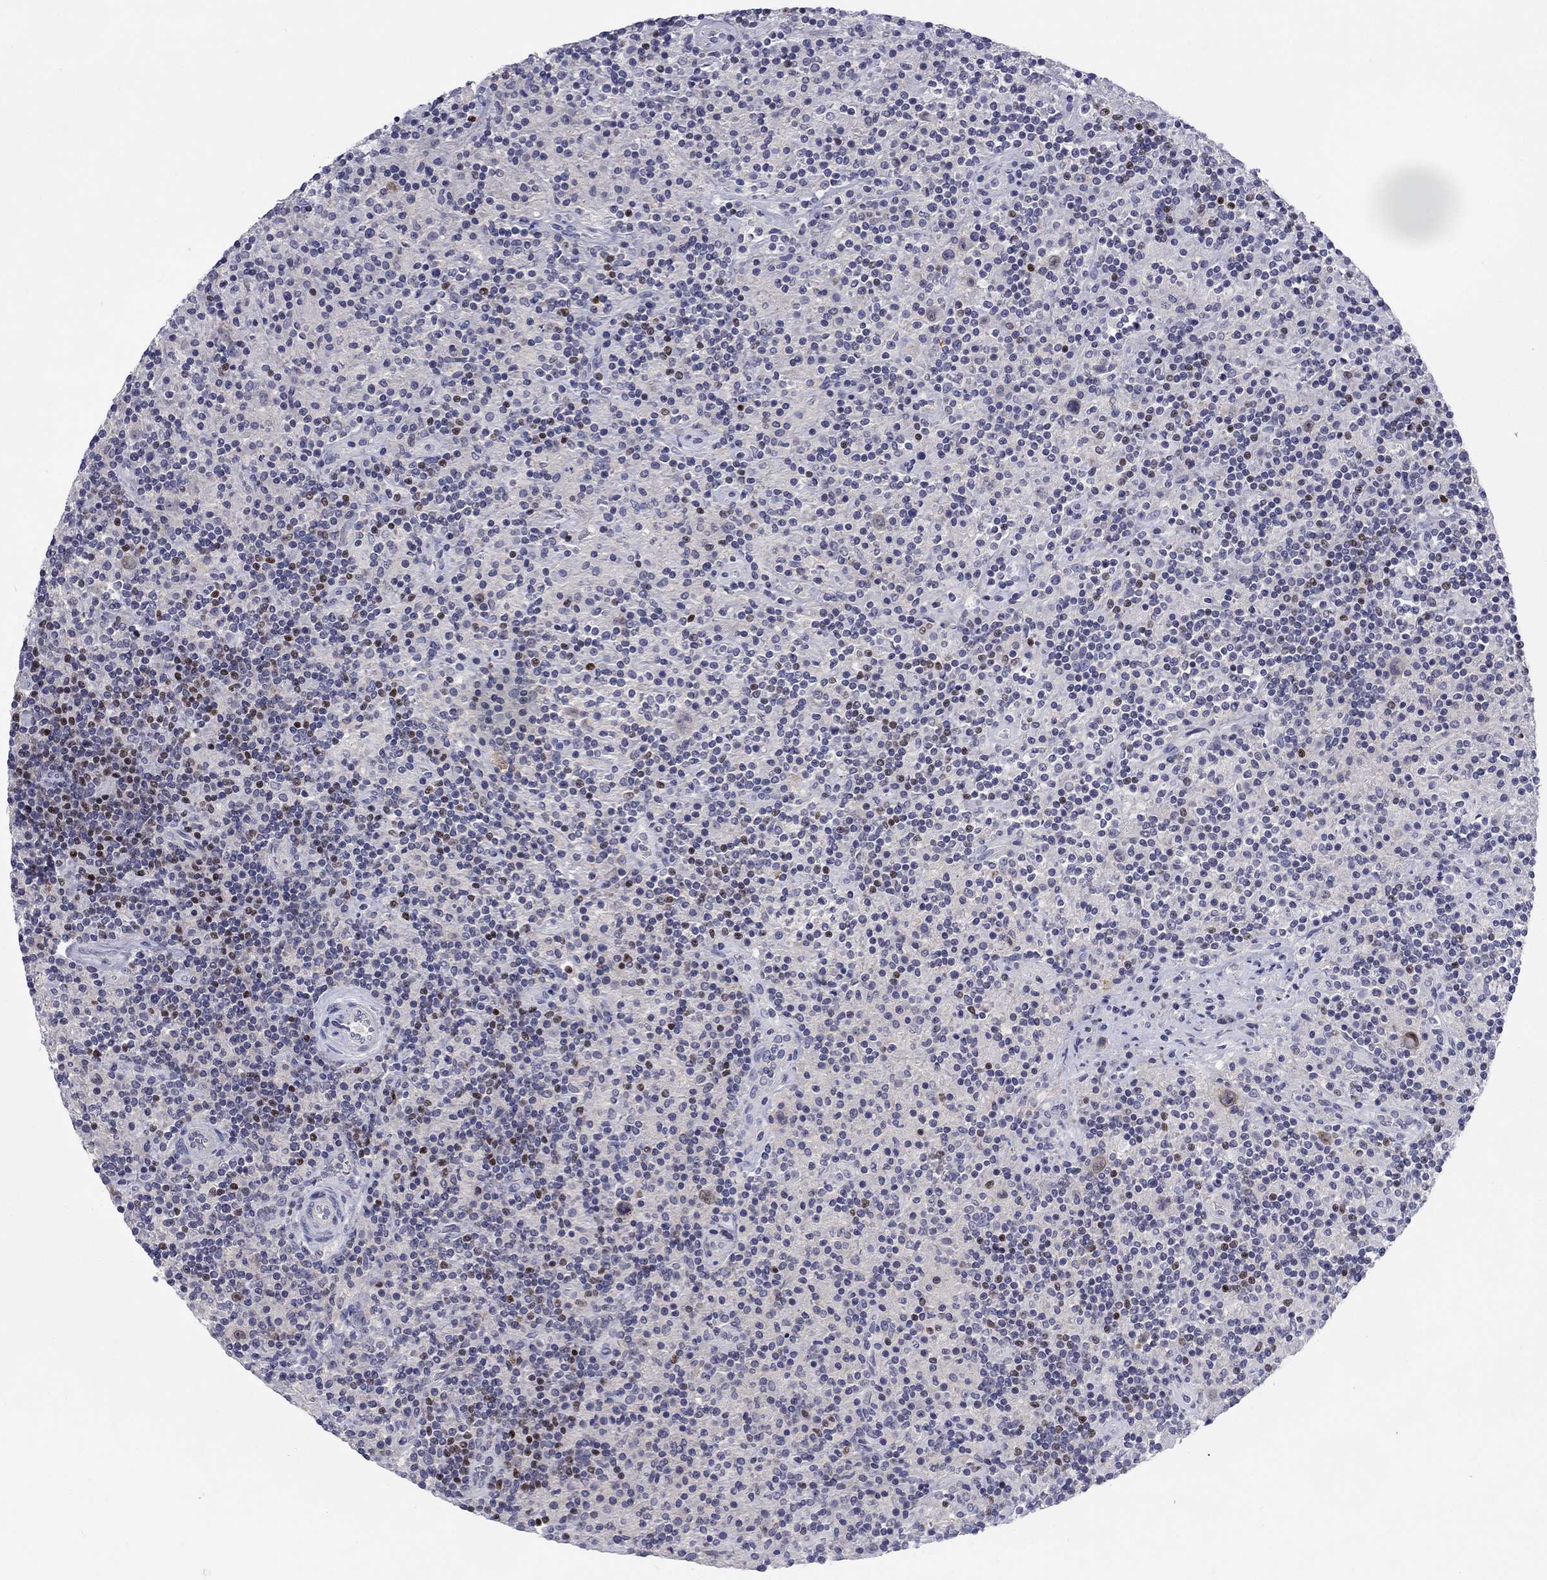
{"staining": {"intensity": "negative", "quantity": "none", "location": "none"}, "tissue": "lymphoma", "cell_type": "Tumor cells", "image_type": "cancer", "snomed": [{"axis": "morphology", "description": "Hodgkin's disease, NOS"}, {"axis": "topography", "description": "Lymph node"}], "caption": "High power microscopy histopathology image of an immunohistochemistry (IHC) image of Hodgkin's disease, revealing no significant positivity in tumor cells.", "gene": "CACNA1A", "patient": {"sex": "male", "age": 70}}